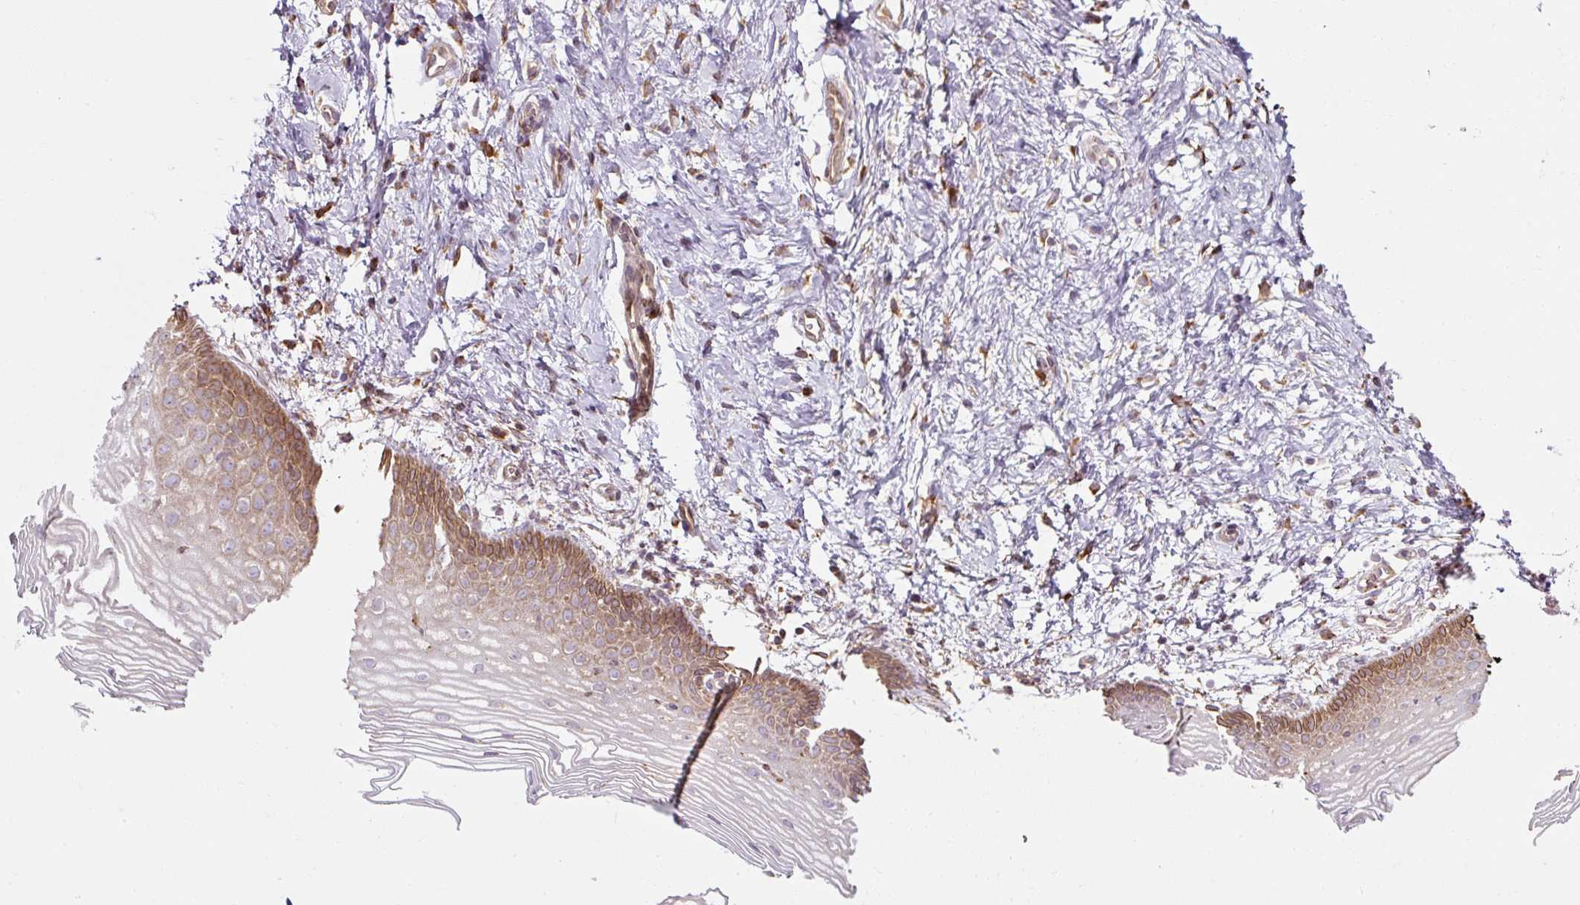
{"staining": {"intensity": "moderate", "quantity": "25%-75%", "location": "cytoplasmic/membranous"}, "tissue": "vagina", "cell_type": "Squamous epithelial cells", "image_type": "normal", "snomed": [{"axis": "morphology", "description": "Normal tissue, NOS"}, {"axis": "topography", "description": "Vagina"}], "caption": "Immunohistochemistry photomicrograph of benign human vagina stained for a protein (brown), which demonstrates medium levels of moderate cytoplasmic/membranous expression in about 25%-75% of squamous epithelial cells.", "gene": "PRKCSH", "patient": {"sex": "female", "age": 56}}